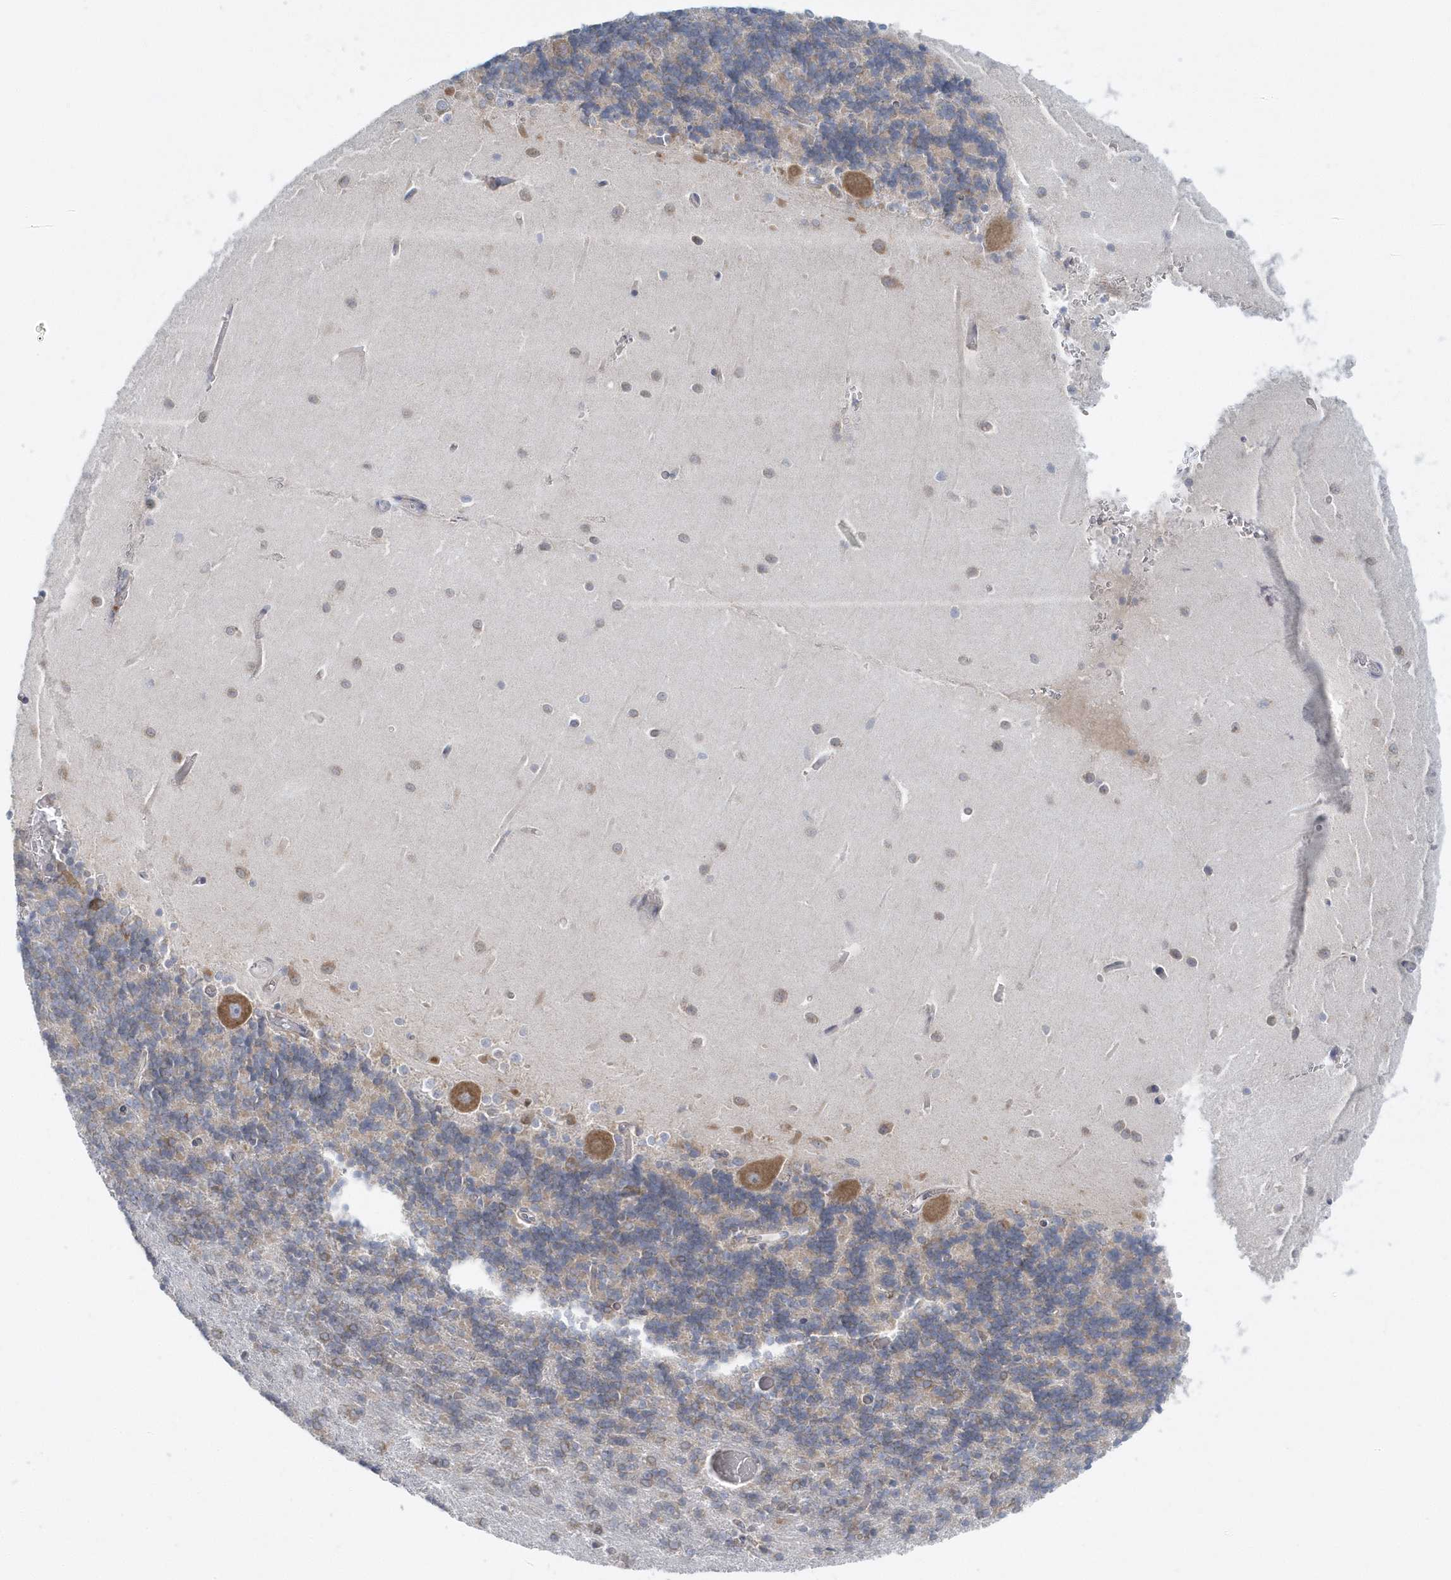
{"staining": {"intensity": "weak", "quantity": "<25%", "location": "cytoplasmic/membranous"}, "tissue": "cerebellum", "cell_type": "Cells in granular layer", "image_type": "normal", "snomed": [{"axis": "morphology", "description": "Normal tissue, NOS"}, {"axis": "topography", "description": "Cerebellum"}], "caption": "Human cerebellum stained for a protein using immunohistochemistry reveals no positivity in cells in granular layer.", "gene": "EIF3C", "patient": {"sex": "male", "age": 37}}